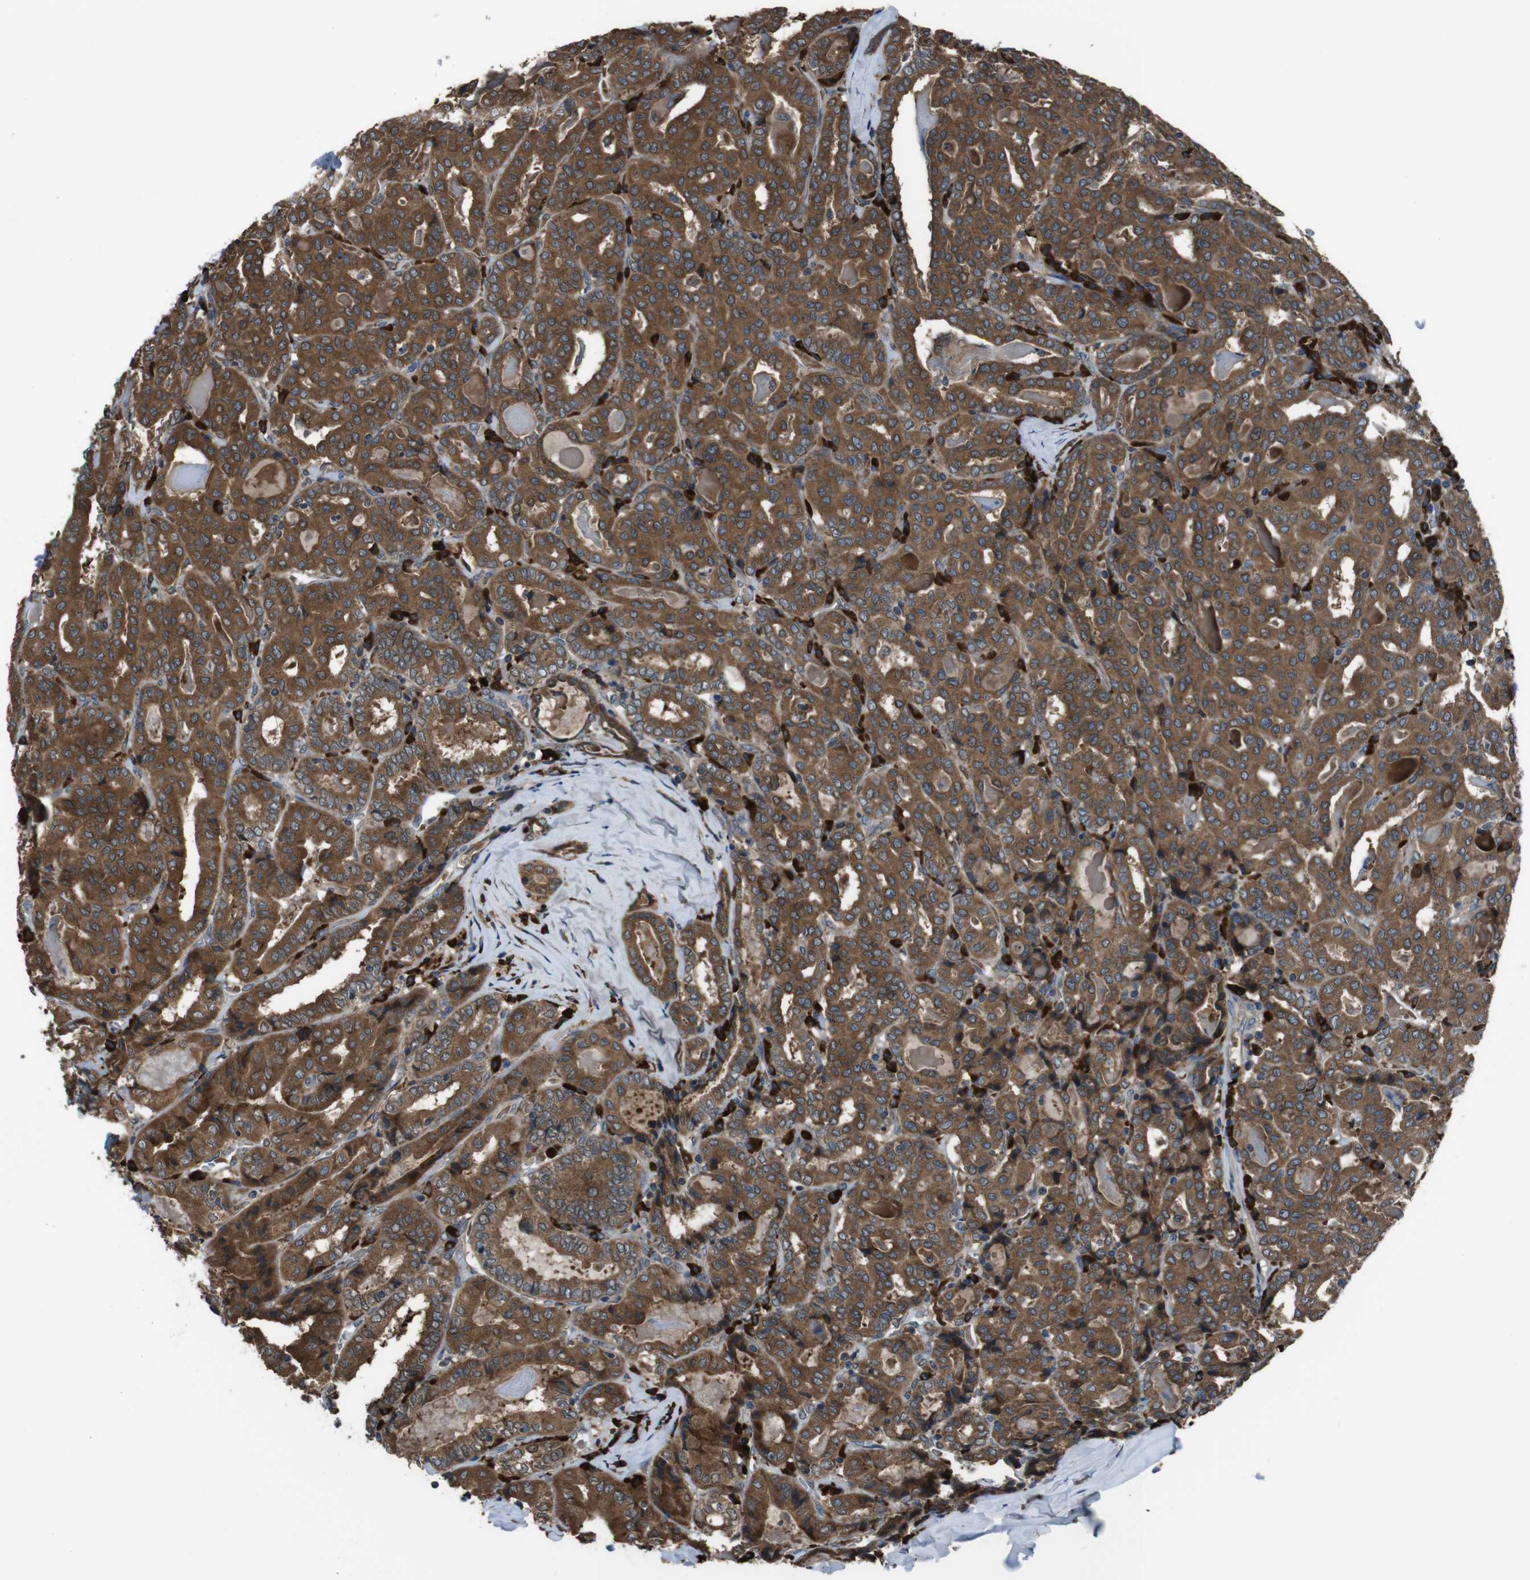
{"staining": {"intensity": "strong", "quantity": ">75%", "location": "cytoplasmic/membranous"}, "tissue": "thyroid cancer", "cell_type": "Tumor cells", "image_type": "cancer", "snomed": [{"axis": "morphology", "description": "Papillary adenocarcinoma, NOS"}, {"axis": "topography", "description": "Thyroid gland"}], "caption": "This image exhibits IHC staining of papillary adenocarcinoma (thyroid), with high strong cytoplasmic/membranous expression in about >75% of tumor cells.", "gene": "SSR3", "patient": {"sex": "female", "age": 42}}